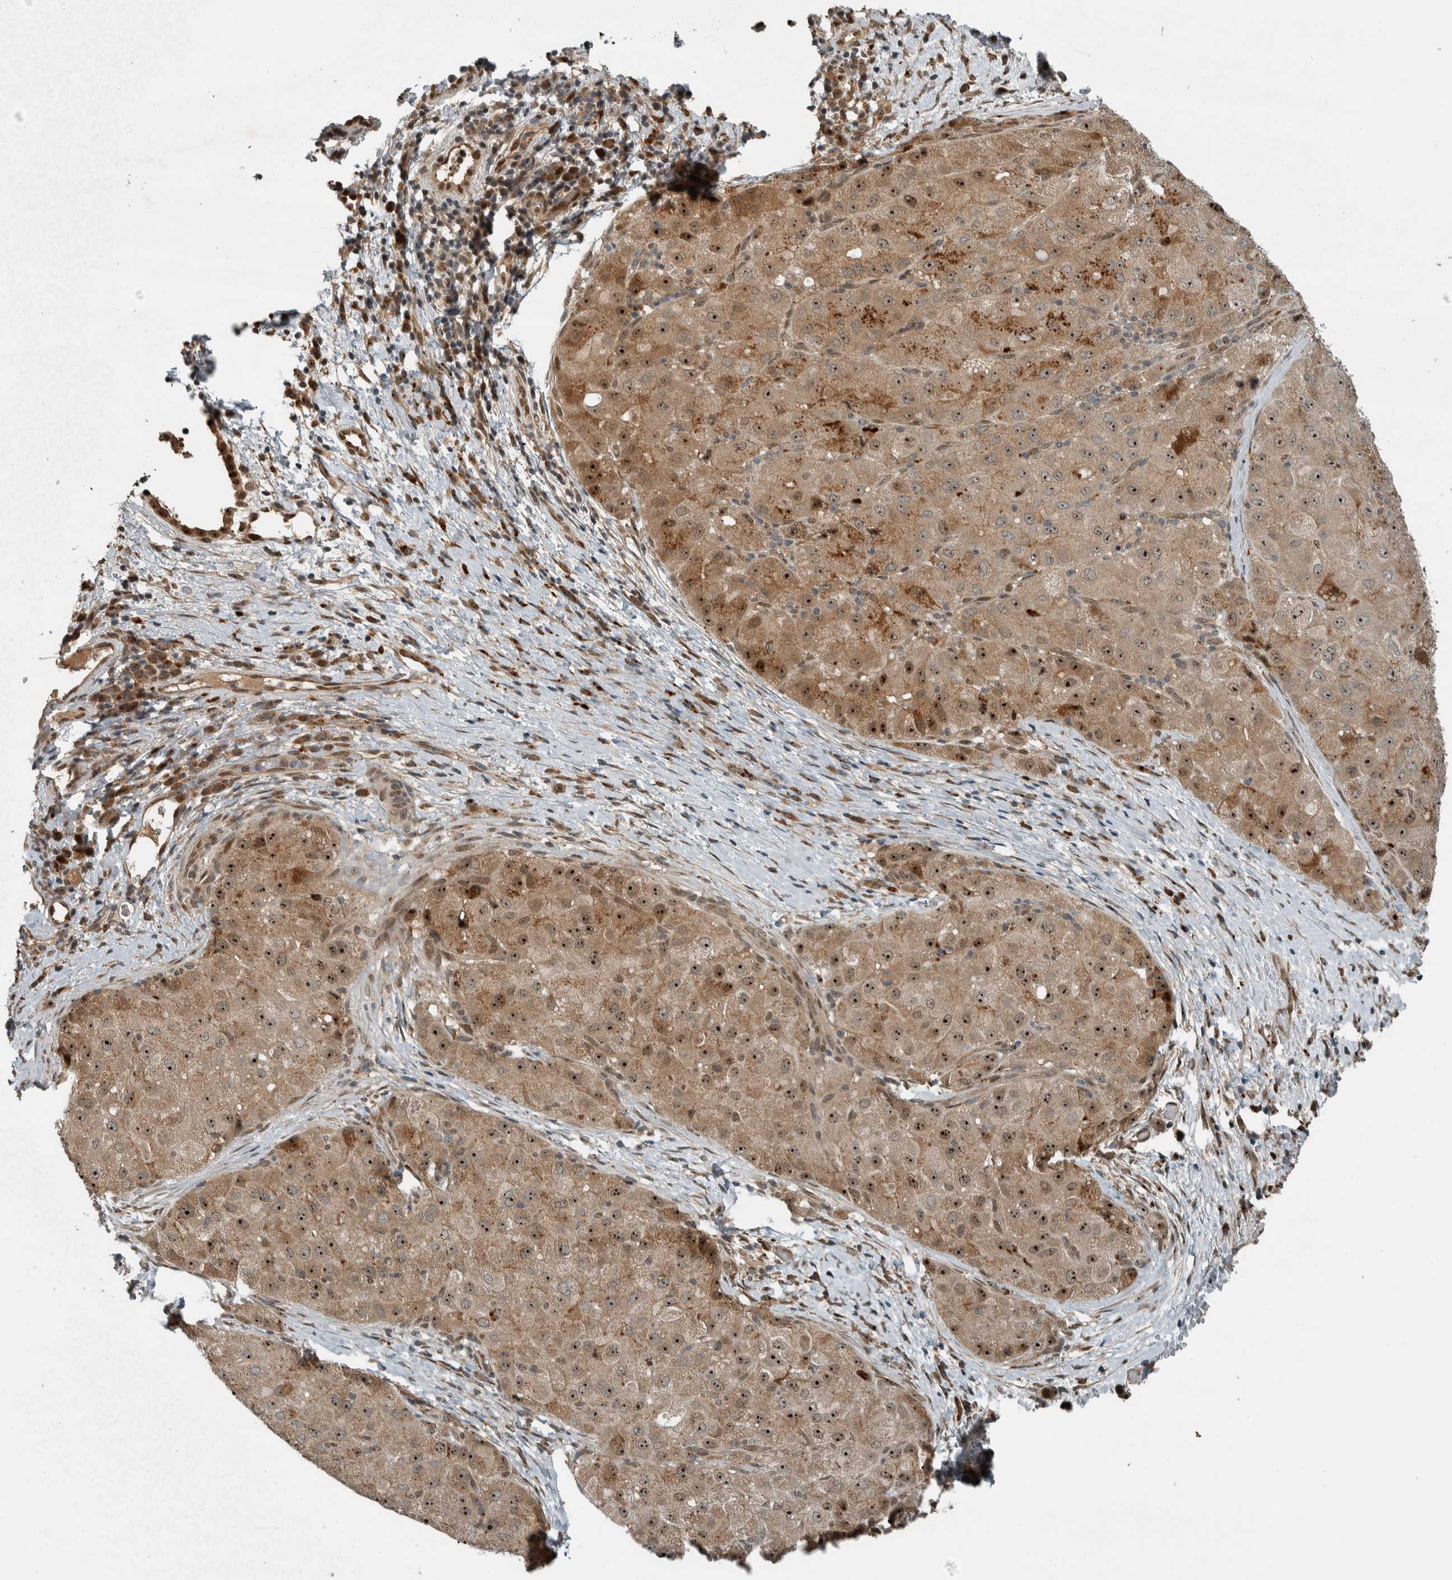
{"staining": {"intensity": "moderate", "quantity": ">75%", "location": "cytoplasmic/membranous,nuclear"}, "tissue": "liver cancer", "cell_type": "Tumor cells", "image_type": "cancer", "snomed": [{"axis": "morphology", "description": "Carcinoma, Hepatocellular, NOS"}, {"axis": "topography", "description": "Liver"}], "caption": "A brown stain labels moderate cytoplasmic/membranous and nuclear staining of a protein in human liver cancer (hepatocellular carcinoma) tumor cells. Using DAB (brown) and hematoxylin (blue) stains, captured at high magnification using brightfield microscopy.", "gene": "XPO5", "patient": {"sex": "male", "age": 80}}